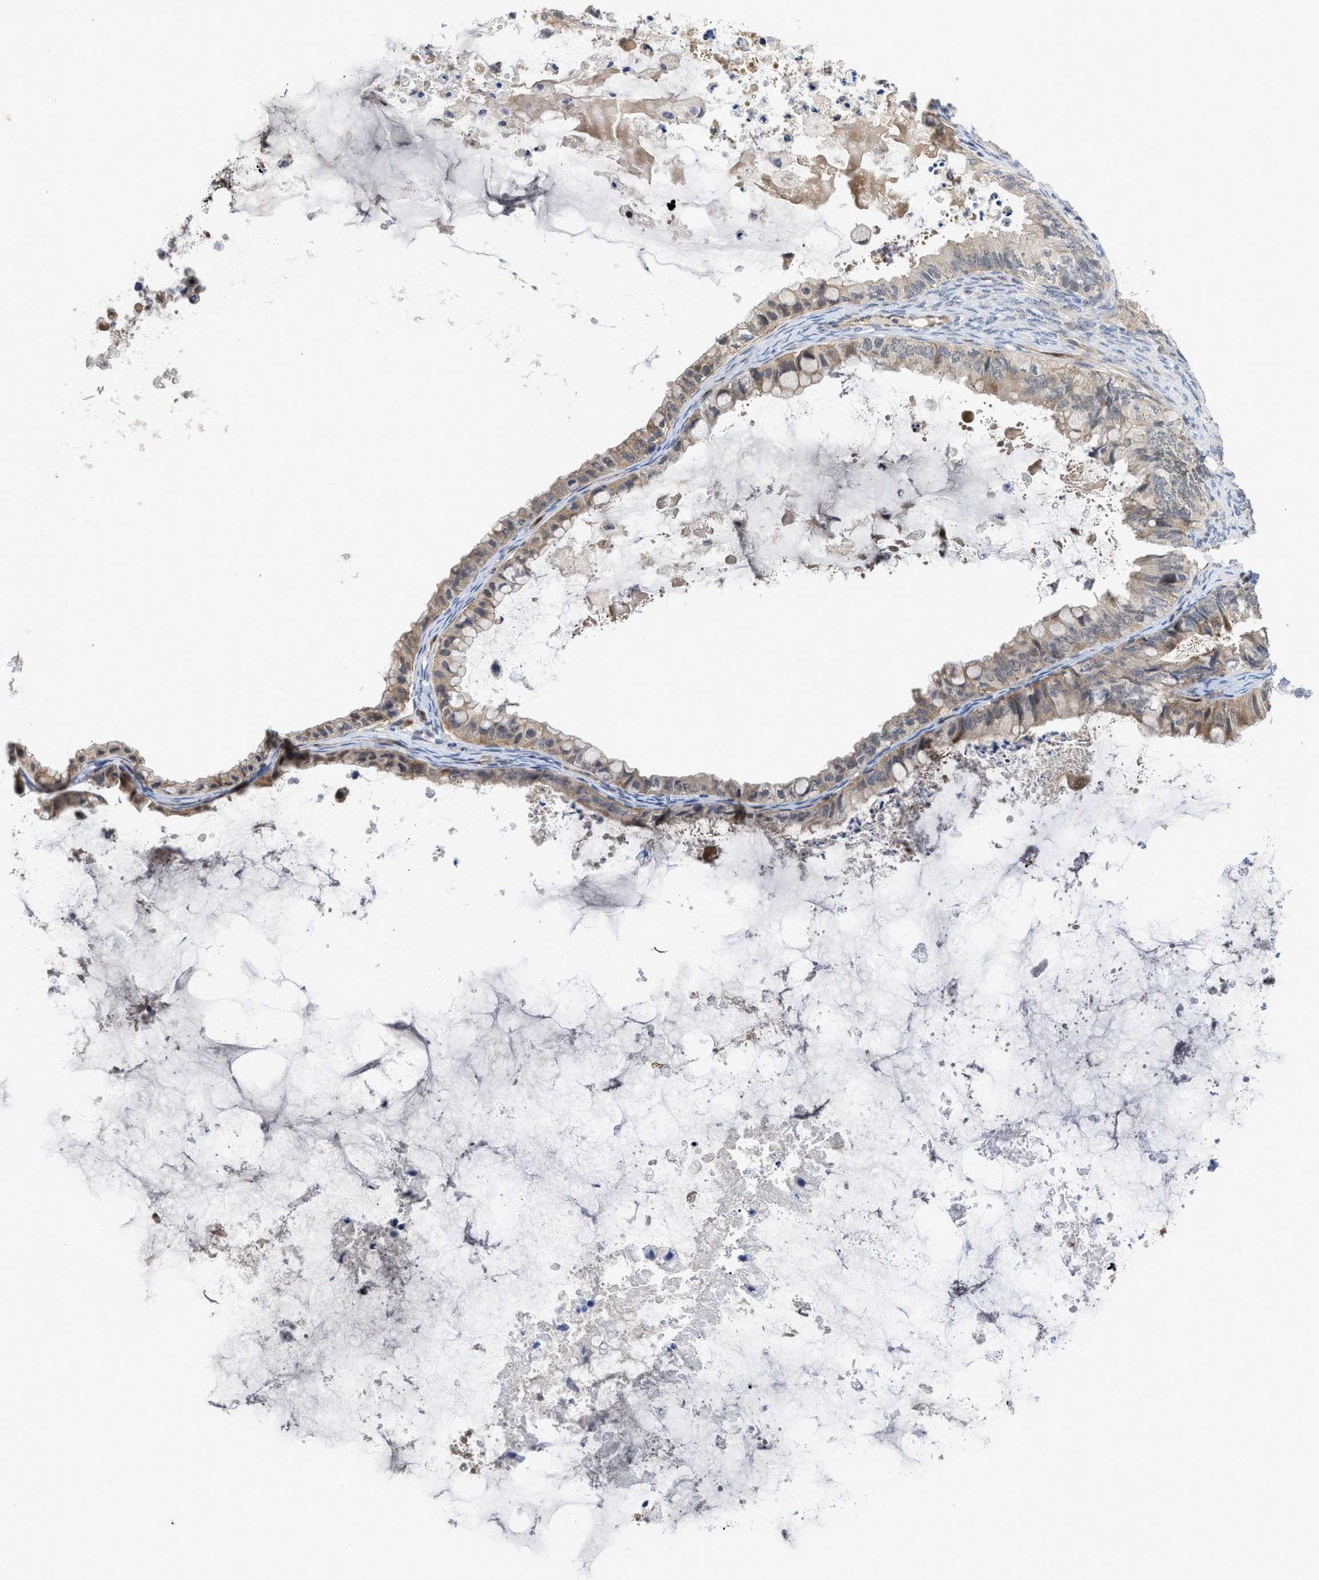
{"staining": {"intensity": "weak", "quantity": "<25%", "location": "cytoplasmic/membranous"}, "tissue": "ovarian cancer", "cell_type": "Tumor cells", "image_type": "cancer", "snomed": [{"axis": "morphology", "description": "Cystadenocarcinoma, mucinous, NOS"}, {"axis": "topography", "description": "Ovary"}], "caption": "IHC micrograph of neoplastic tissue: human ovarian cancer (mucinous cystadenocarcinoma) stained with DAB displays no significant protein positivity in tumor cells. (Immunohistochemistry (ihc), brightfield microscopy, high magnification).", "gene": "LDAF1", "patient": {"sex": "female", "age": 80}}